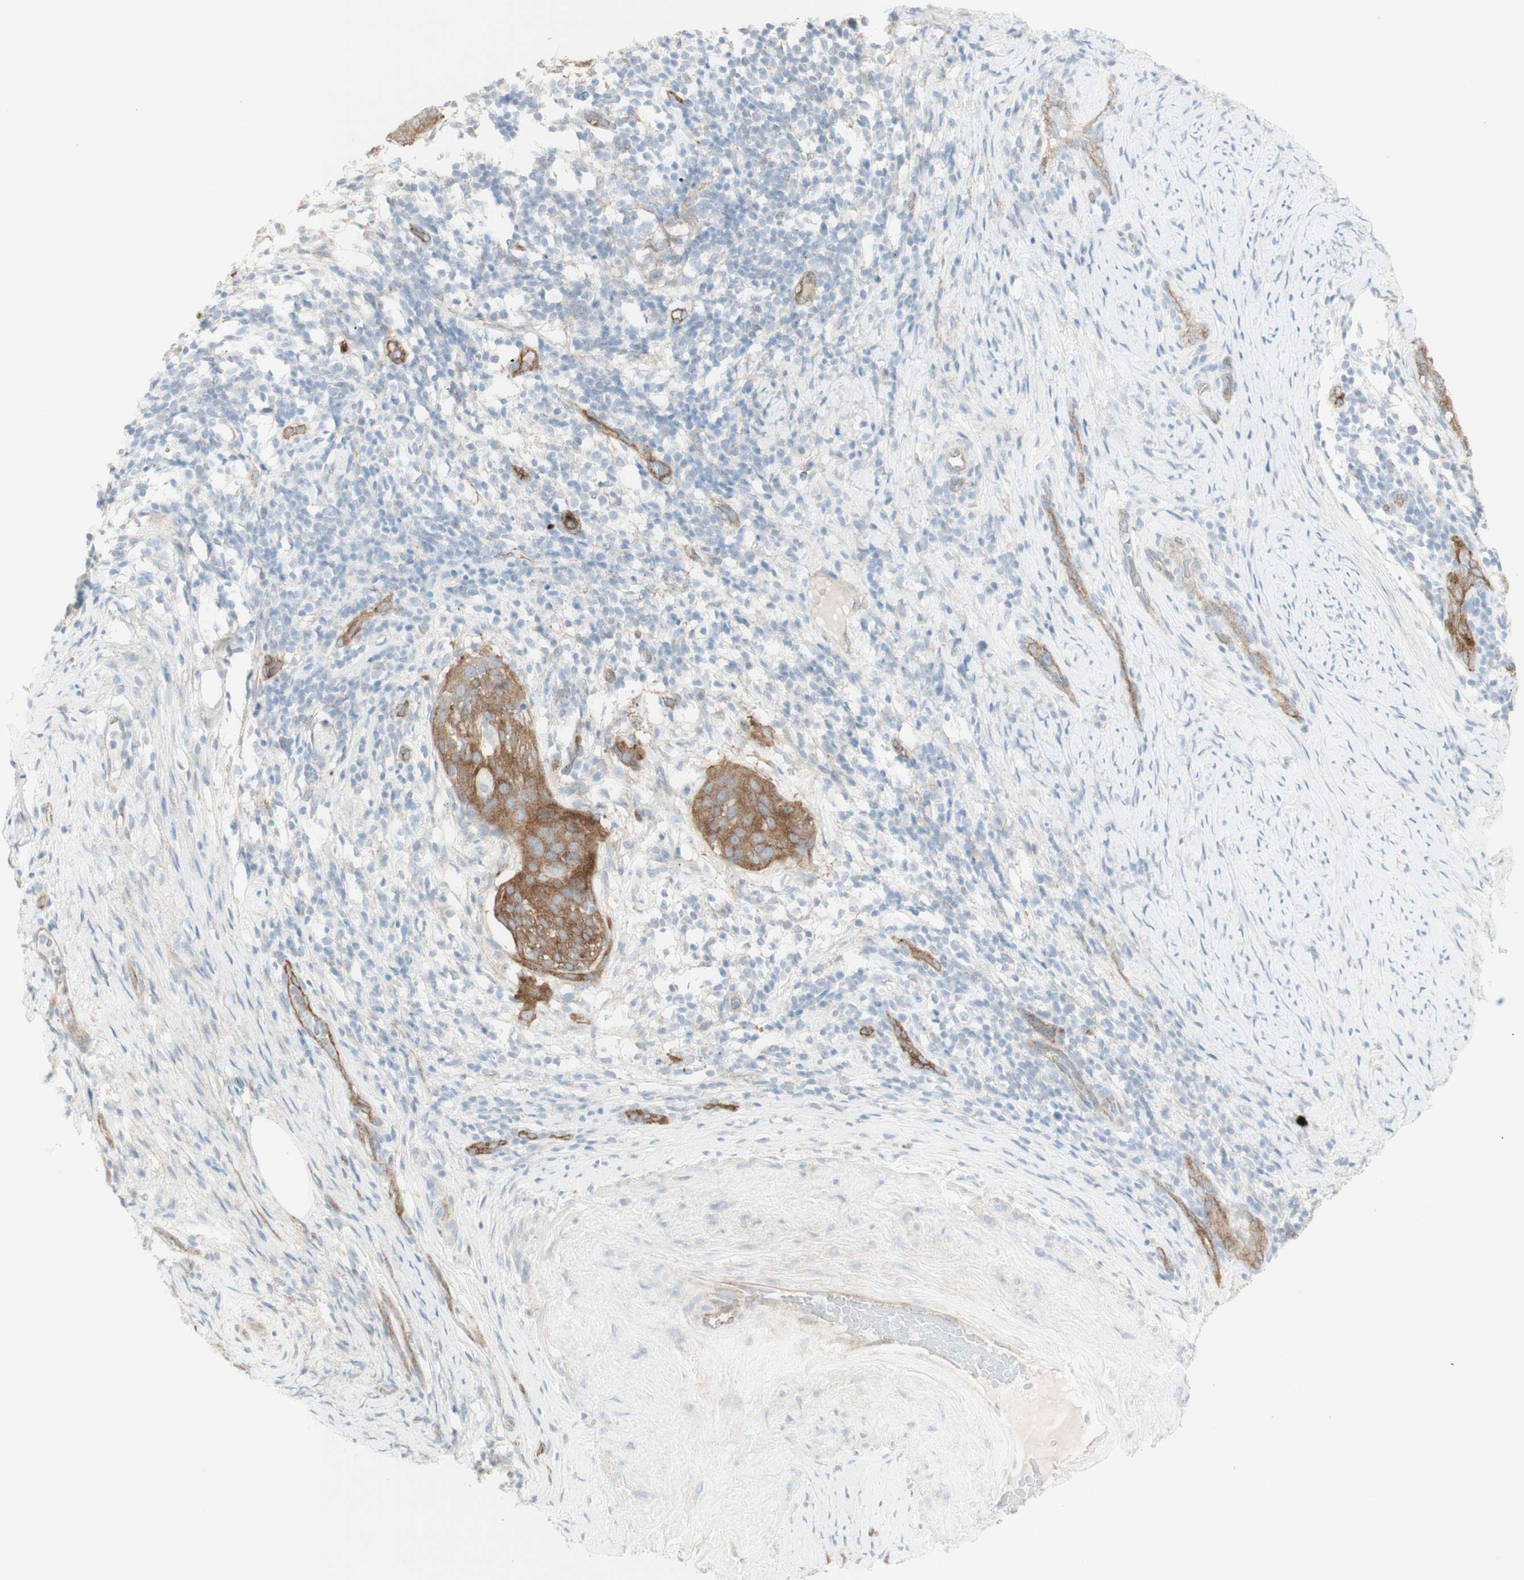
{"staining": {"intensity": "moderate", "quantity": "25%-75%", "location": "cytoplasmic/membranous"}, "tissue": "cervical cancer", "cell_type": "Tumor cells", "image_type": "cancer", "snomed": [{"axis": "morphology", "description": "Squamous cell carcinoma, NOS"}, {"axis": "topography", "description": "Cervix"}], "caption": "Immunohistochemistry histopathology image of neoplastic tissue: cervical cancer stained using immunohistochemistry shows medium levels of moderate protein expression localized specifically in the cytoplasmic/membranous of tumor cells, appearing as a cytoplasmic/membranous brown color.", "gene": "MYO6", "patient": {"sex": "female", "age": 51}}